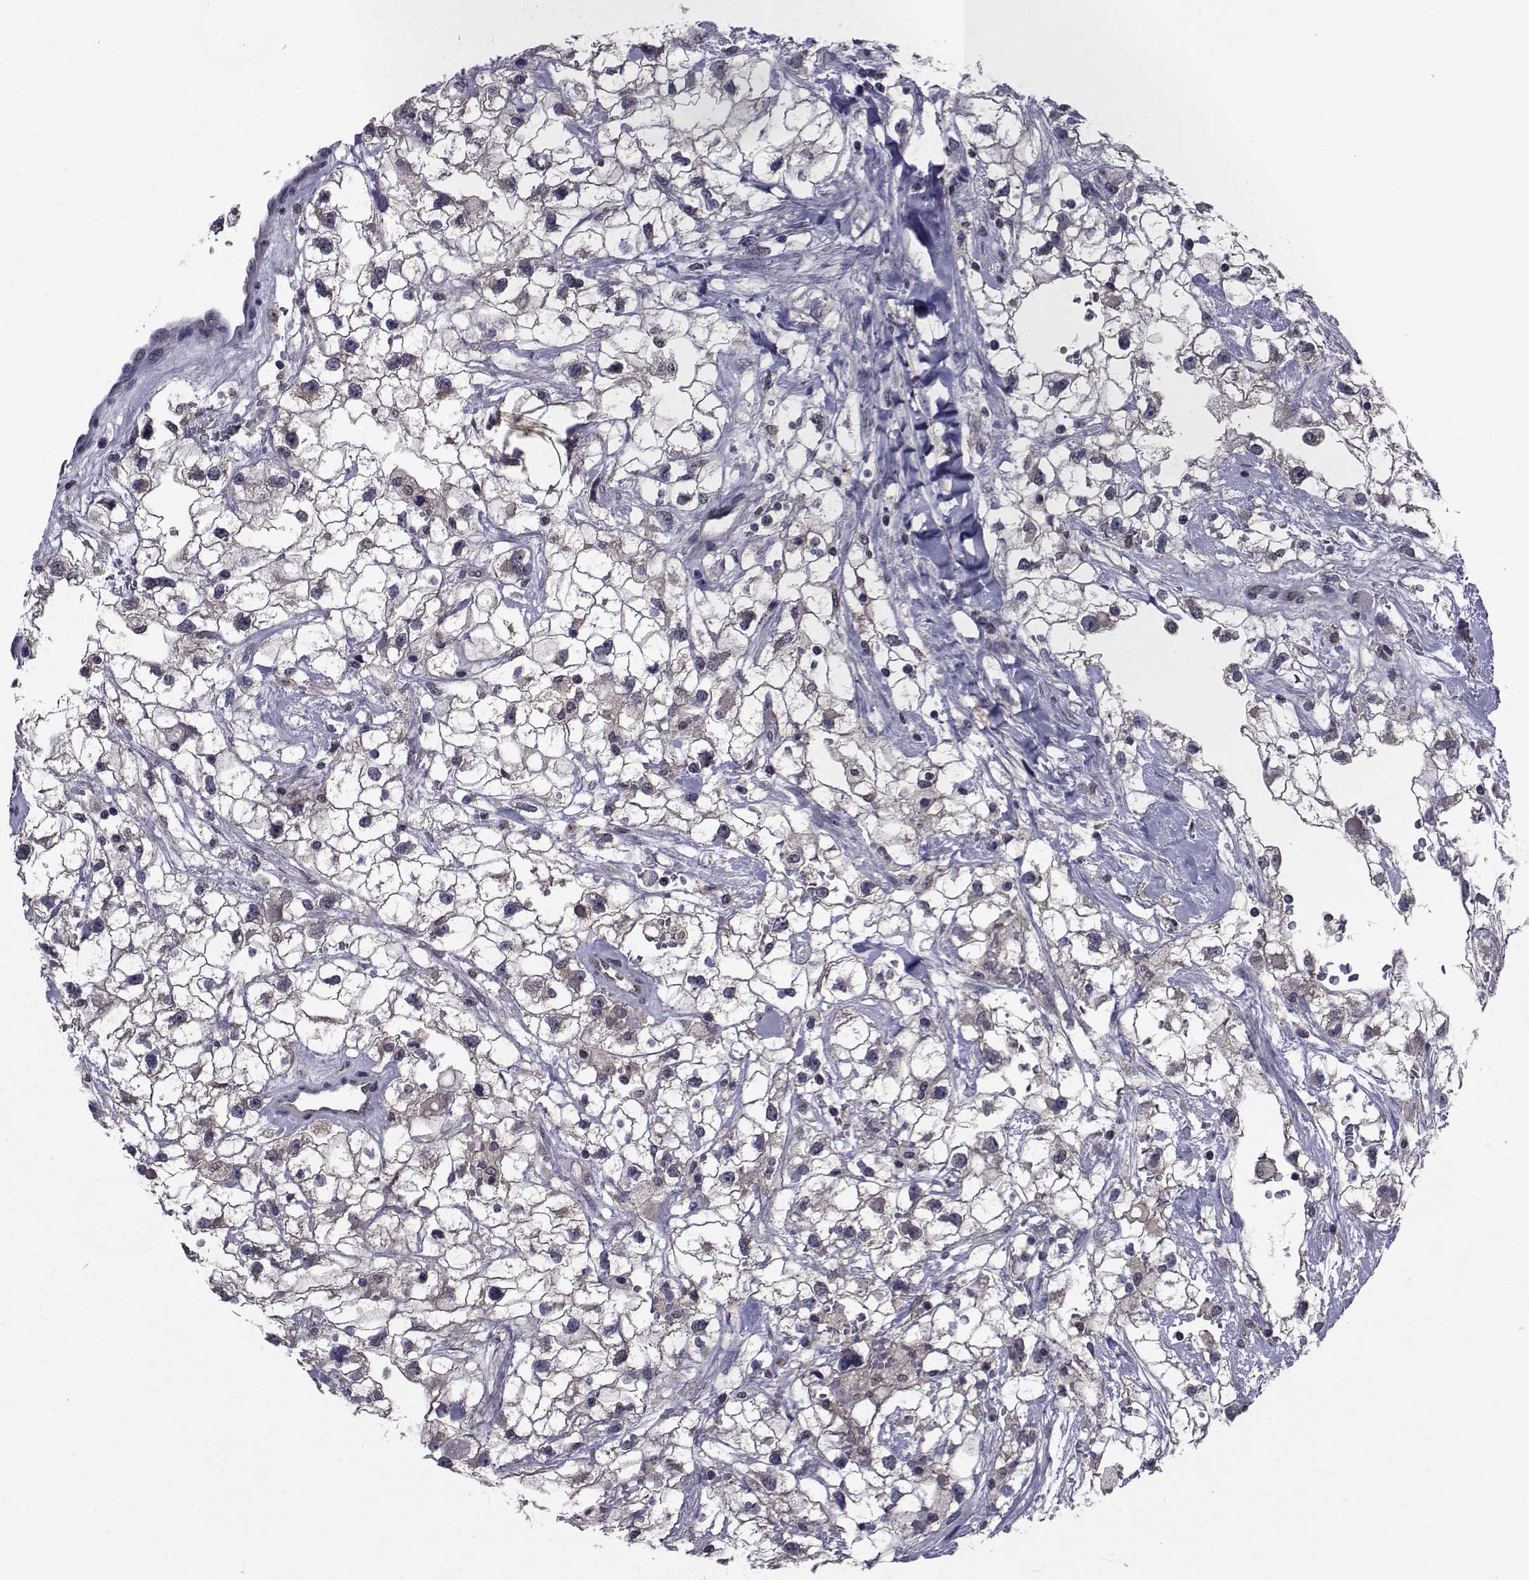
{"staining": {"intensity": "negative", "quantity": "none", "location": "none"}, "tissue": "renal cancer", "cell_type": "Tumor cells", "image_type": "cancer", "snomed": [{"axis": "morphology", "description": "Adenocarcinoma, NOS"}, {"axis": "topography", "description": "Kidney"}], "caption": "An immunohistochemistry micrograph of renal cancer is shown. There is no staining in tumor cells of renal cancer.", "gene": "CYP2S1", "patient": {"sex": "male", "age": 59}}